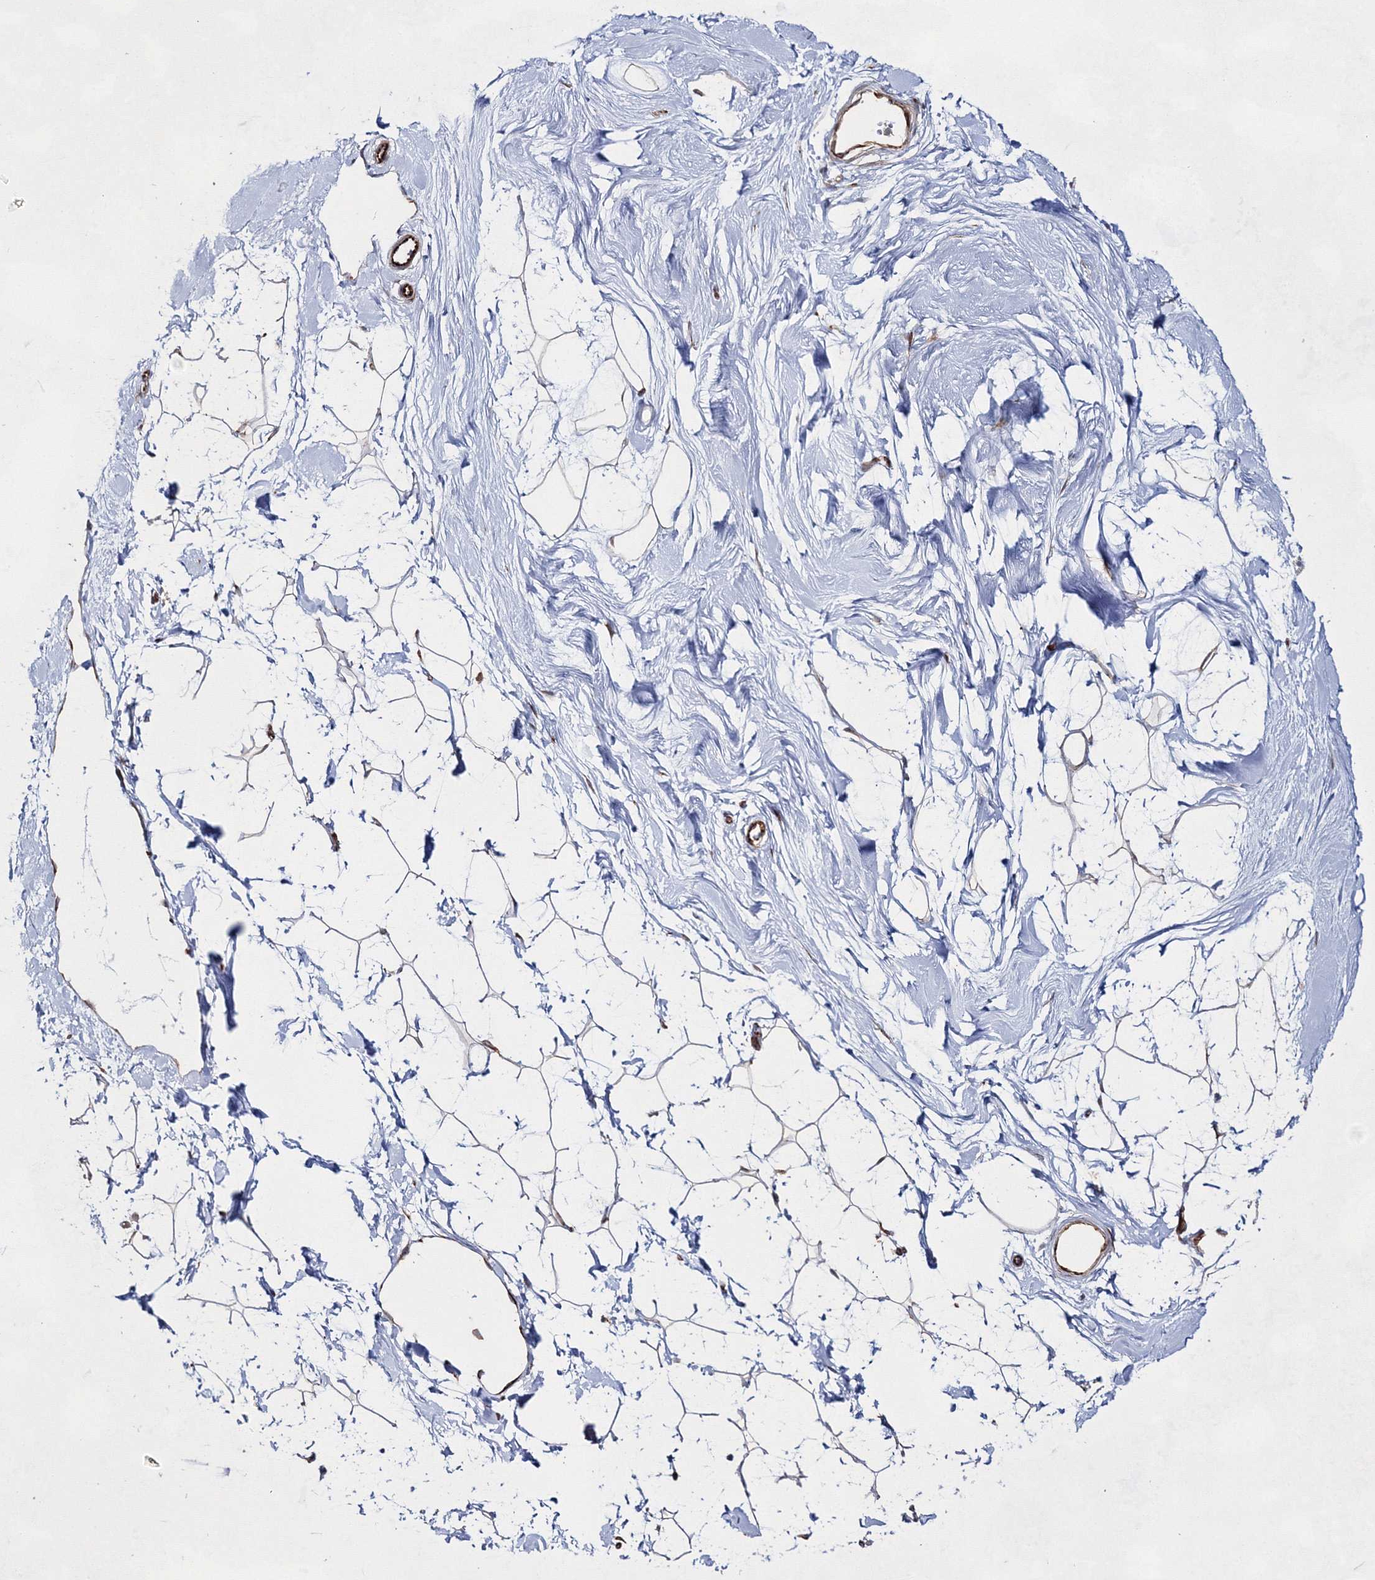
{"staining": {"intensity": "negative", "quantity": "none", "location": "none"}, "tissue": "breast", "cell_type": "Adipocytes", "image_type": "normal", "snomed": [{"axis": "morphology", "description": "Normal tissue, NOS"}, {"axis": "topography", "description": "Breast"}], "caption": "The immunohistochemistry (IHC) photomicrograph has no significant staining in adipocytes of breast. (Brightfield microscopy of DAB (3,3'-diaminobenzidine) immunohistochemistry at high magnification).", "gene": "SNIP1", "patient": {"sex": "female", "age": 26}}